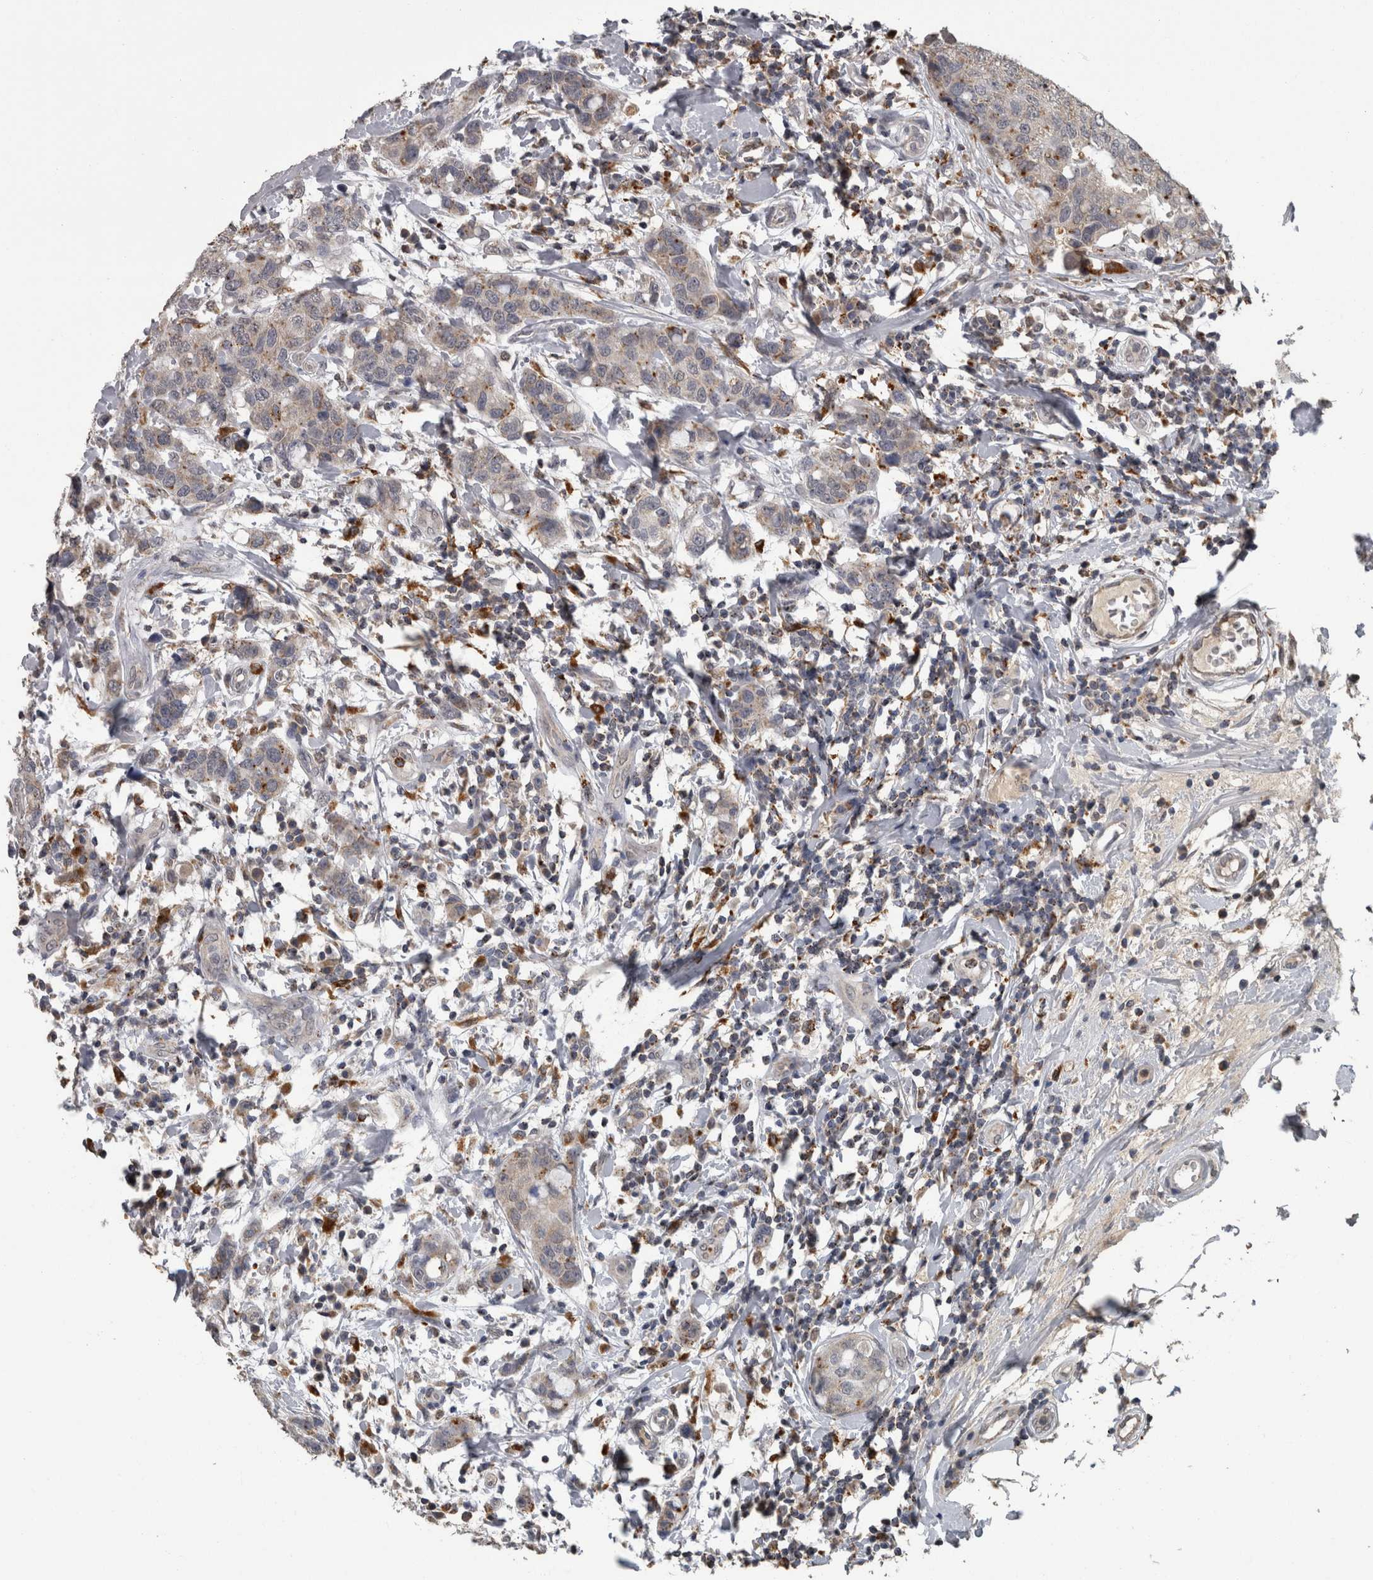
{"staining": {"intensity": "moderate", "quantity": "<25%", "location": "cytoplasmic/membranous"}, "tissue": "breast cancer", "cell_type": "Tumor cells", "image_type": "cancer", "snomed": [{"axis": "morphology", "description": "Duct carcinoma"}, {"axis": "topography", "description": "Breast"}], "caption": "Breast cancer stained for a protein demonstrates moderate cytoplasmic/membranous positivity in tumor cells. Nuclei are stained in blue.", "gene": "NAAA", "patient": {"sex": "female", "age": 27}}